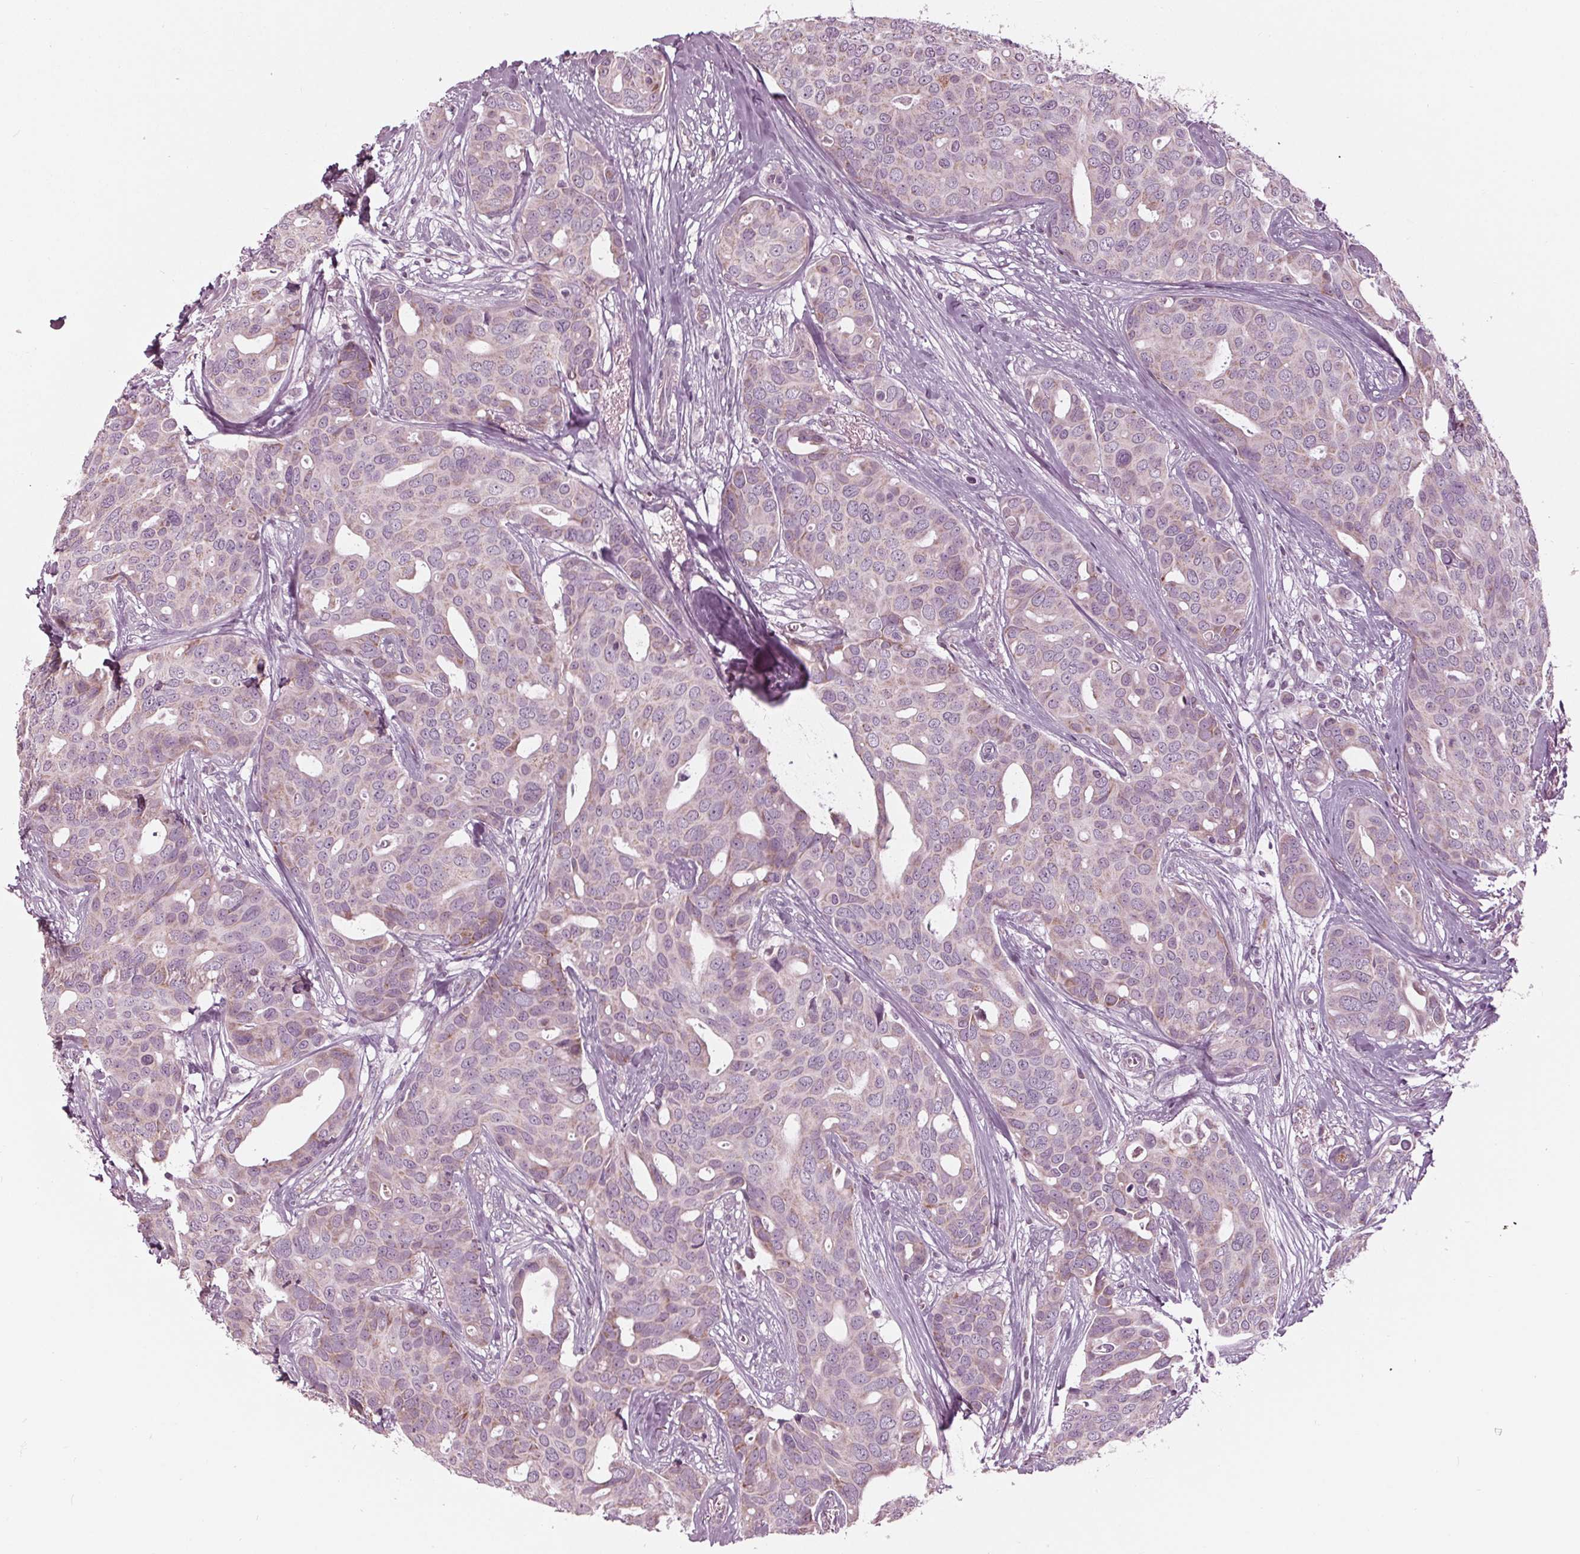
{"staining": {"intensity": "weak", "quantity": "<25%", "location": "cytoplasmic/membranous"}, "tissue": "breast cancer", "cell_type": "Tumor cells", "image_type": "cancer", "snomed": [{"axis": "morphology", "description": "Duct carcinoma"}, {"axis": "topography", "description": "Breast"}], "caption": "Tumor cells show no significant protein staining in breast cancer.", "gene": "CLN6", "patient": {"sex": "female", "age": 54}}